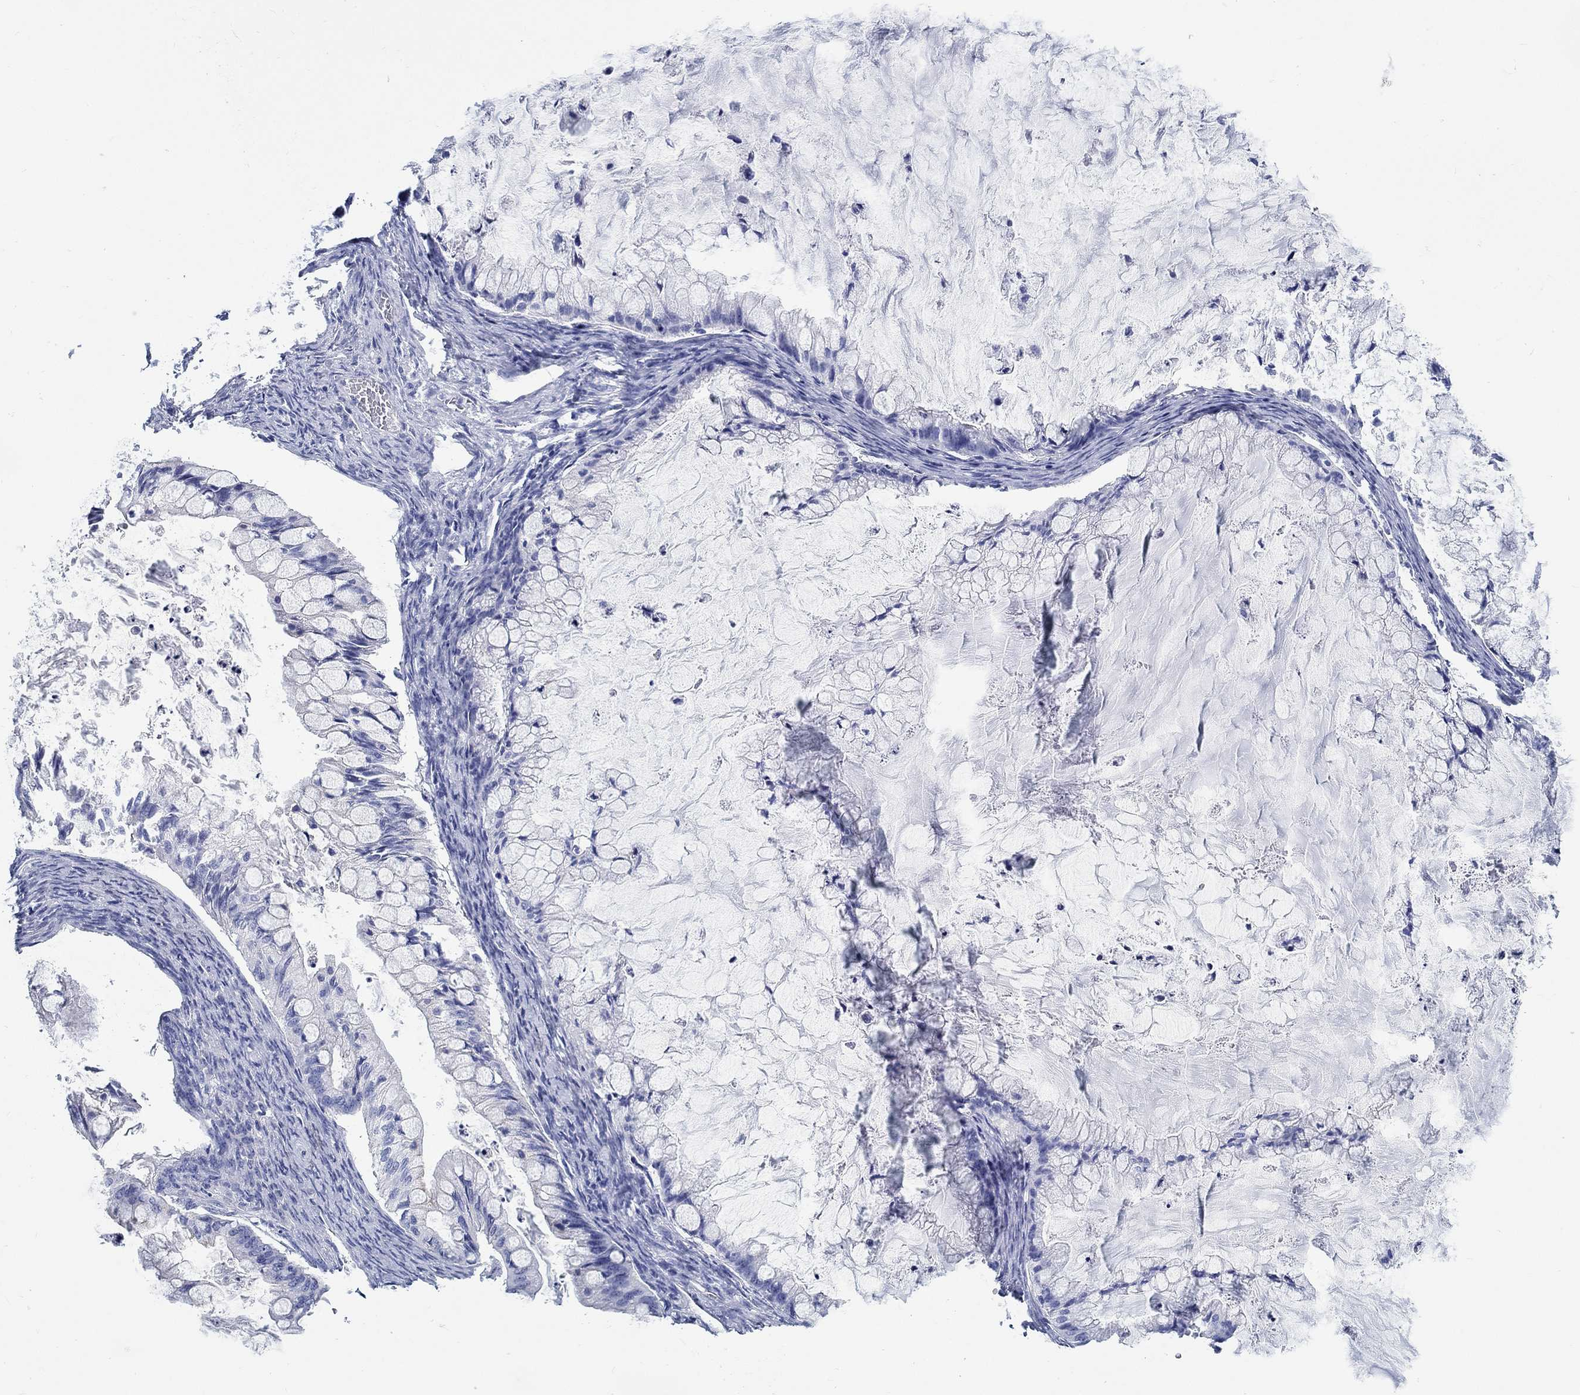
{"staining": {"intensity": "negative", "quantity": "none", "location": "none"}, "tissue": "ovarian cancer", "cell_type": "Tumor cells", "image_type": "cancer", "snomed": [{"axis": "morphology", "description": "Cystadenocarcinoma, mucinous, NOS"}, {"axis": "topography", "description": "Ovary"}], "caption": "Mucinous cystadenocarcinoma (ovarian) stained for a protein using IHC shows no staining tumor cells.", "gene": "RD3L", "patient": {"sex": "female", "age": 57}}